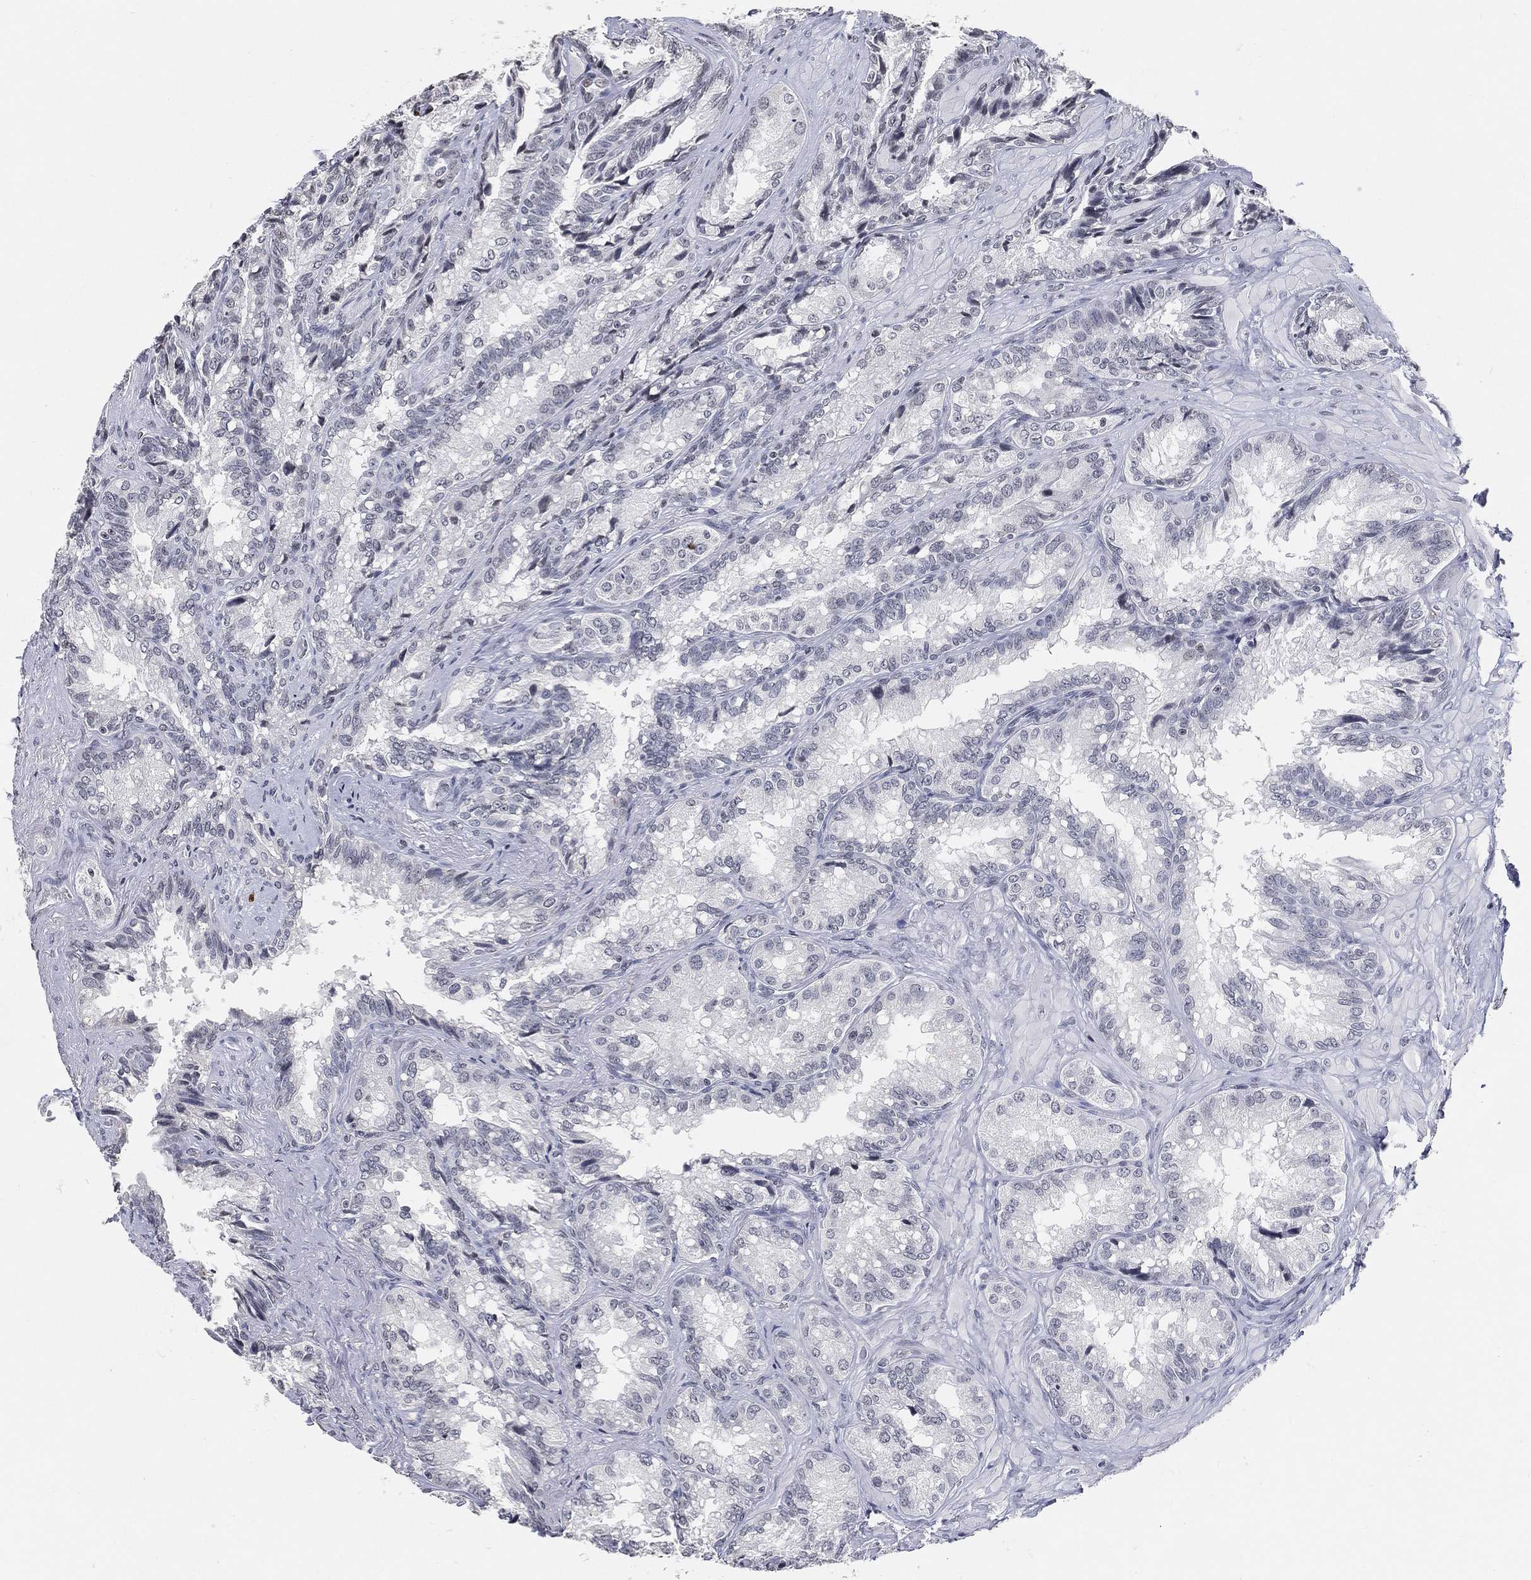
{"staining": {"intensity": "negative", "quantity": "none", "location": "none"}, "tissue": "seminal vesicle", "cell_type": "Glandular cells", "image_type": "normal", "snomed": [{"axis": "morphology", "description": "Normal tissue, NOS"}, {"axis": "topography", "description": "Seminal veicle"}], "caption": "A histopathology image of seminal vesicle stained for a protein shows no brown staining in glandular cells. (DAB IHC with hematoxylin counter stain).", "gene": "ARG1", "patient": {"sex": "male", "age": 68}}